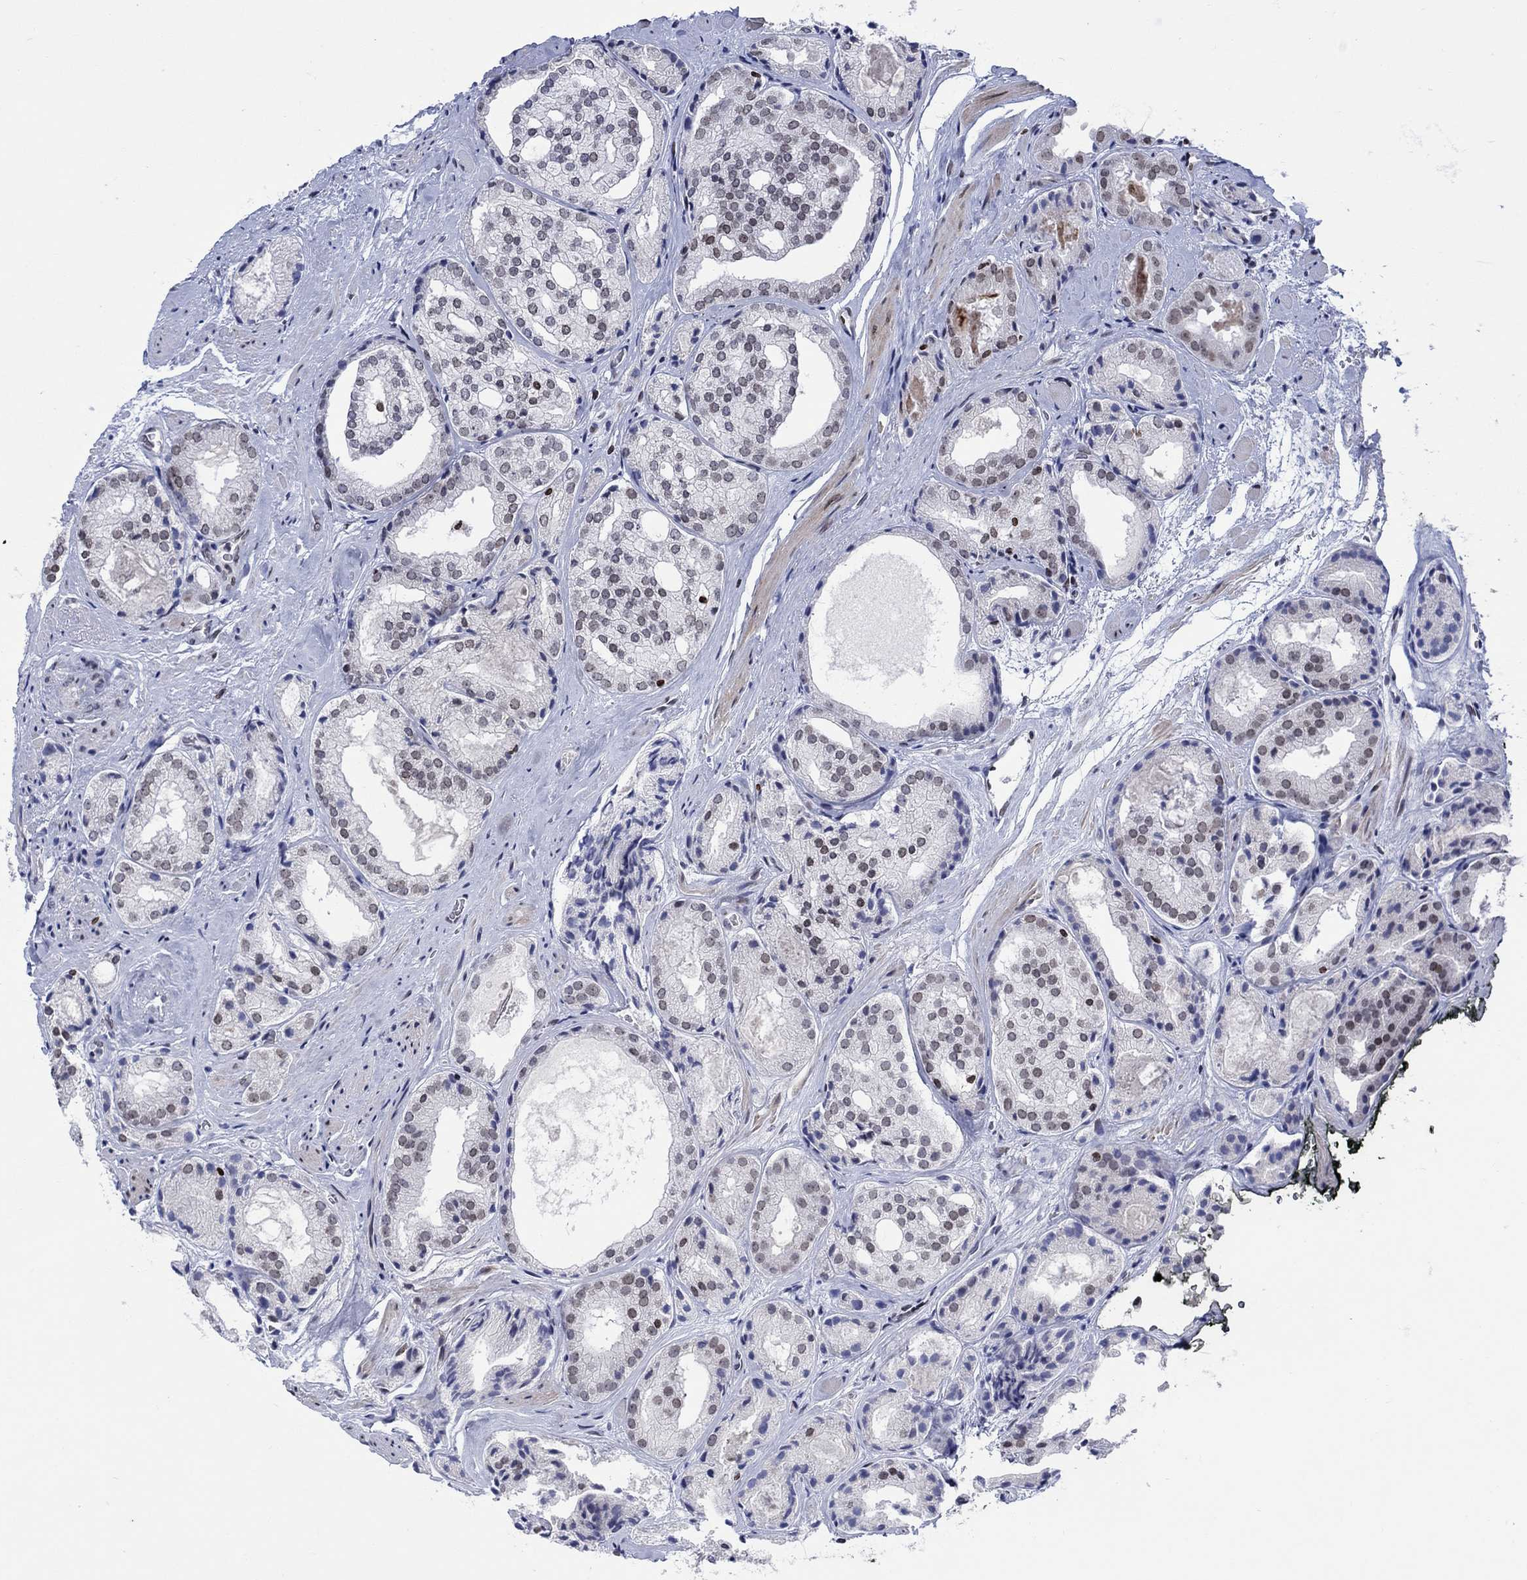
{"staining": {"intensity": "moderate", "quantity": "<25%", "location": "nuclear"}, "tissue": "prostate cancer", "cell_type": "Tumor cells", "image_type": "cancer", "snomed": [{"axis": "morphology", "description": "Adenocarcinoma, Low grade"}, {"axis": "topography", "description": "Prostate"}], "caption": "This is a histology image of IHC staining of prostate cancer, which shows moderate staining in the nuclear of tumor cells.", "gene": "HMGA1", "patient": {"sex": "male", "age": 69}}